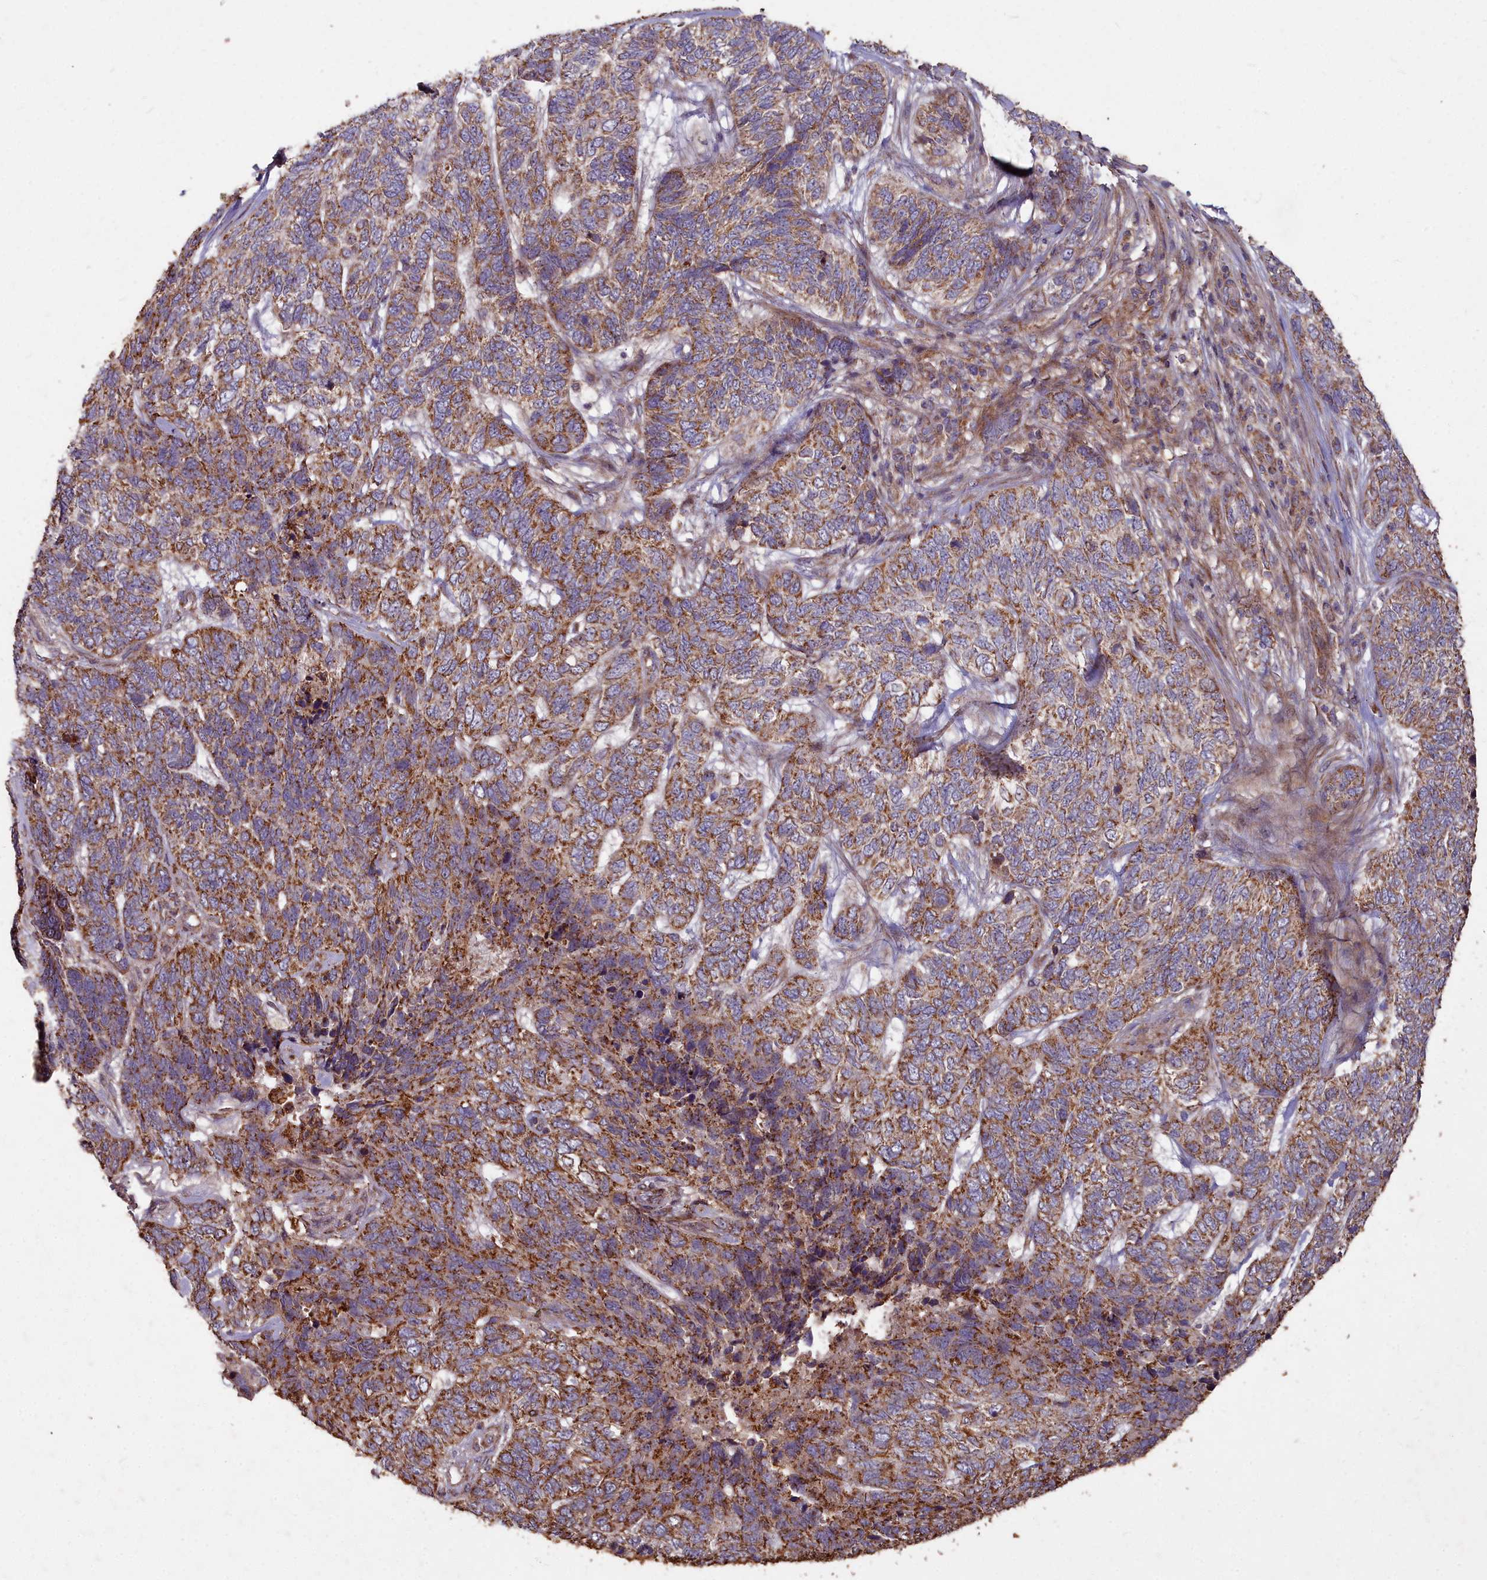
{"staining": {"intensity": "moderate", "quantity": ">75%", "location": "cytoplasmic/membranous"}, "tissue": "skin cancer", "cell_type": "Tumor cells", "image_type": "cancer", "snomed": [{"axis": "morphology", "description": "Basal cell carcinoma"}, {"axis": "topography", "description": "Skin"}], "caption": "Skin cancer (basal cell carcinoma) stained with IHC shows moderate cytoplasmic/membranous positivity in about >75% of tumor cells.", "gene": "COX11", "patient": {"sex": "female", "age": 65}}